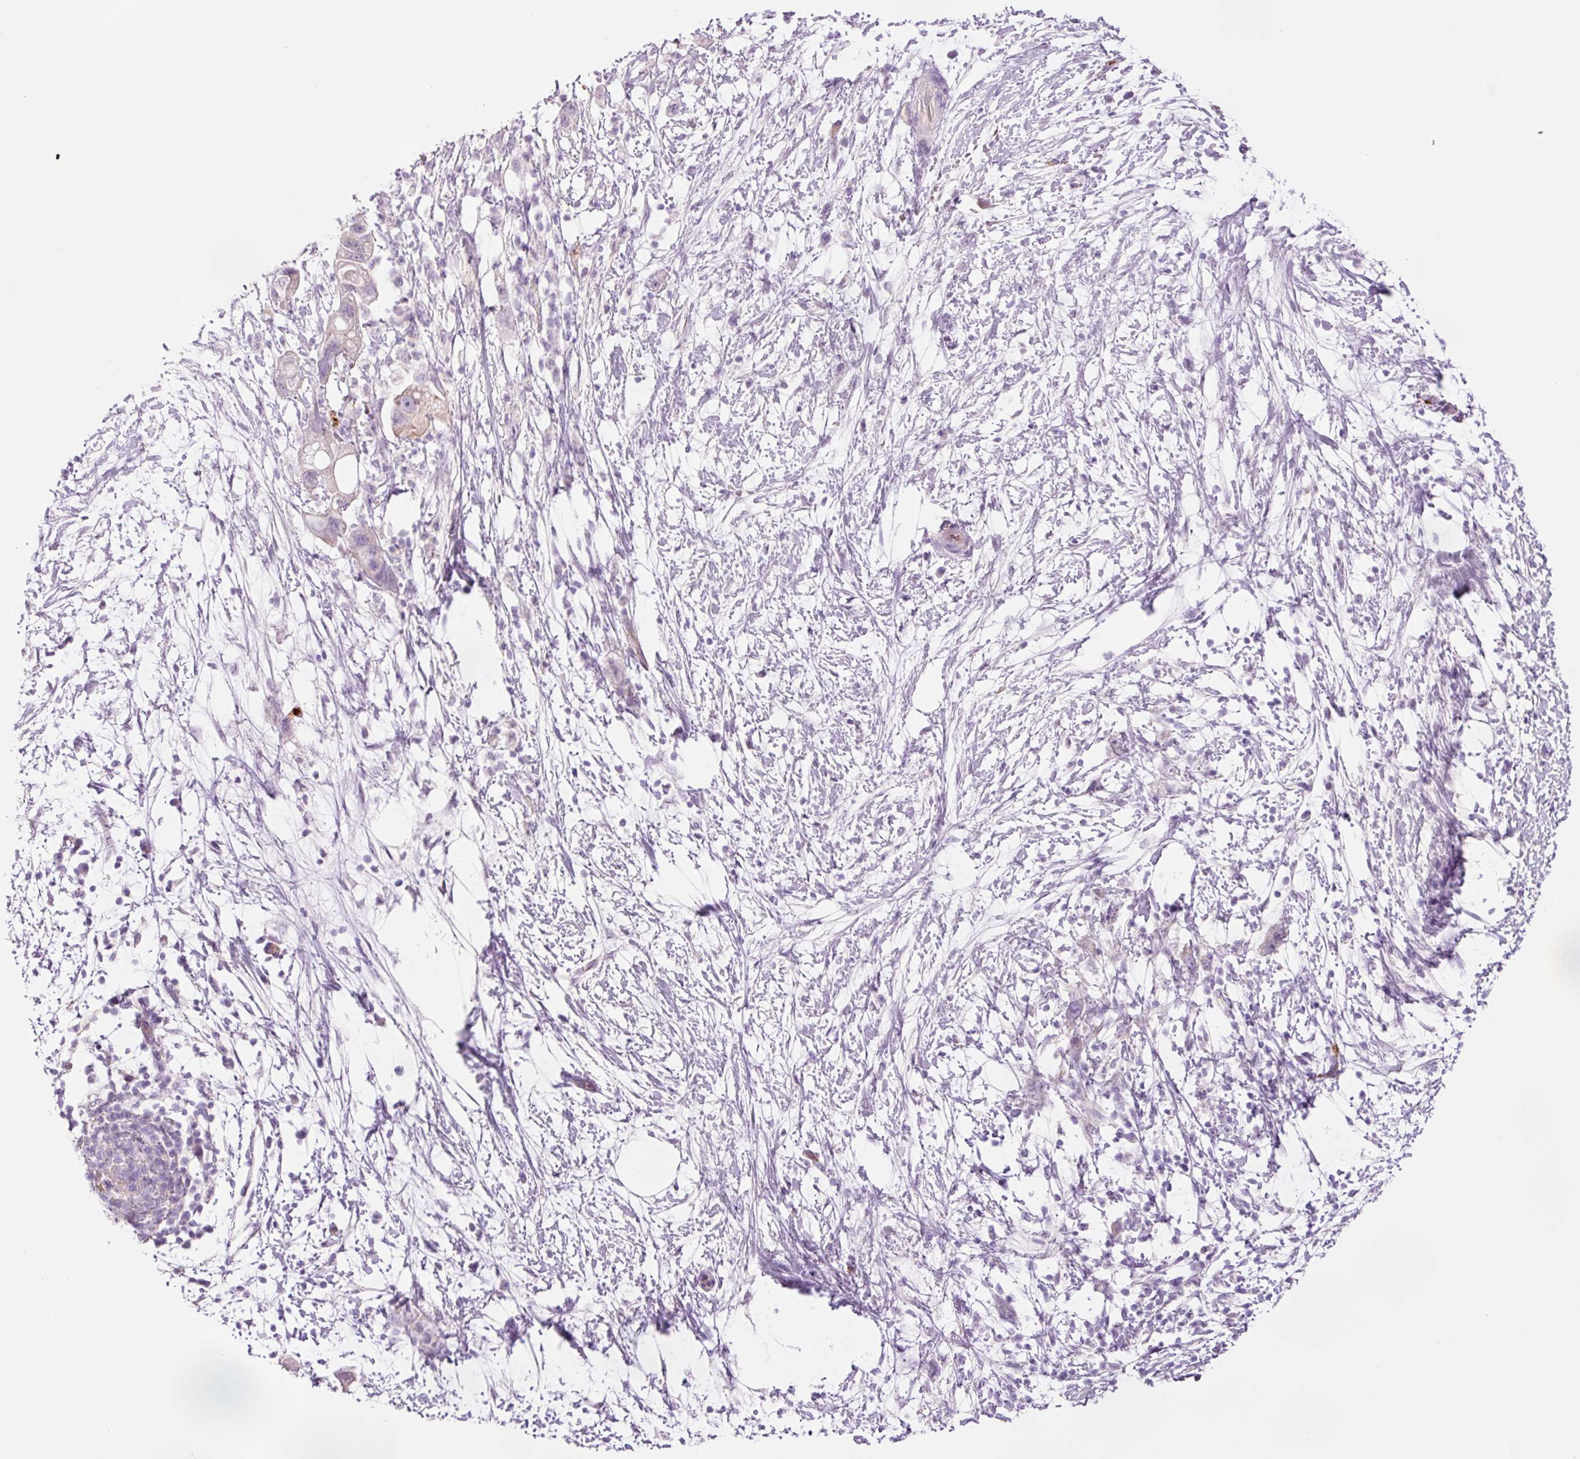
{"staining": {"intensity": "weak", "quantity": "<25%", "location": "cytoplasmic/membranous"}, "tissue": "pancreatic cancer", "cell_type": "Tumor cells", "image_type": "cancer", "snomed": [{"axis": "morphology", "description": "Adenocarcinoma, NOS"}, {"axis": "topography", "description": "Pancreas"}], "caption": "Image shows no protein staining in tumor cells of pancreatic cancer tissue.", "gene": "HSPA4L", "patient": {"sex": "female", "age": 72}}